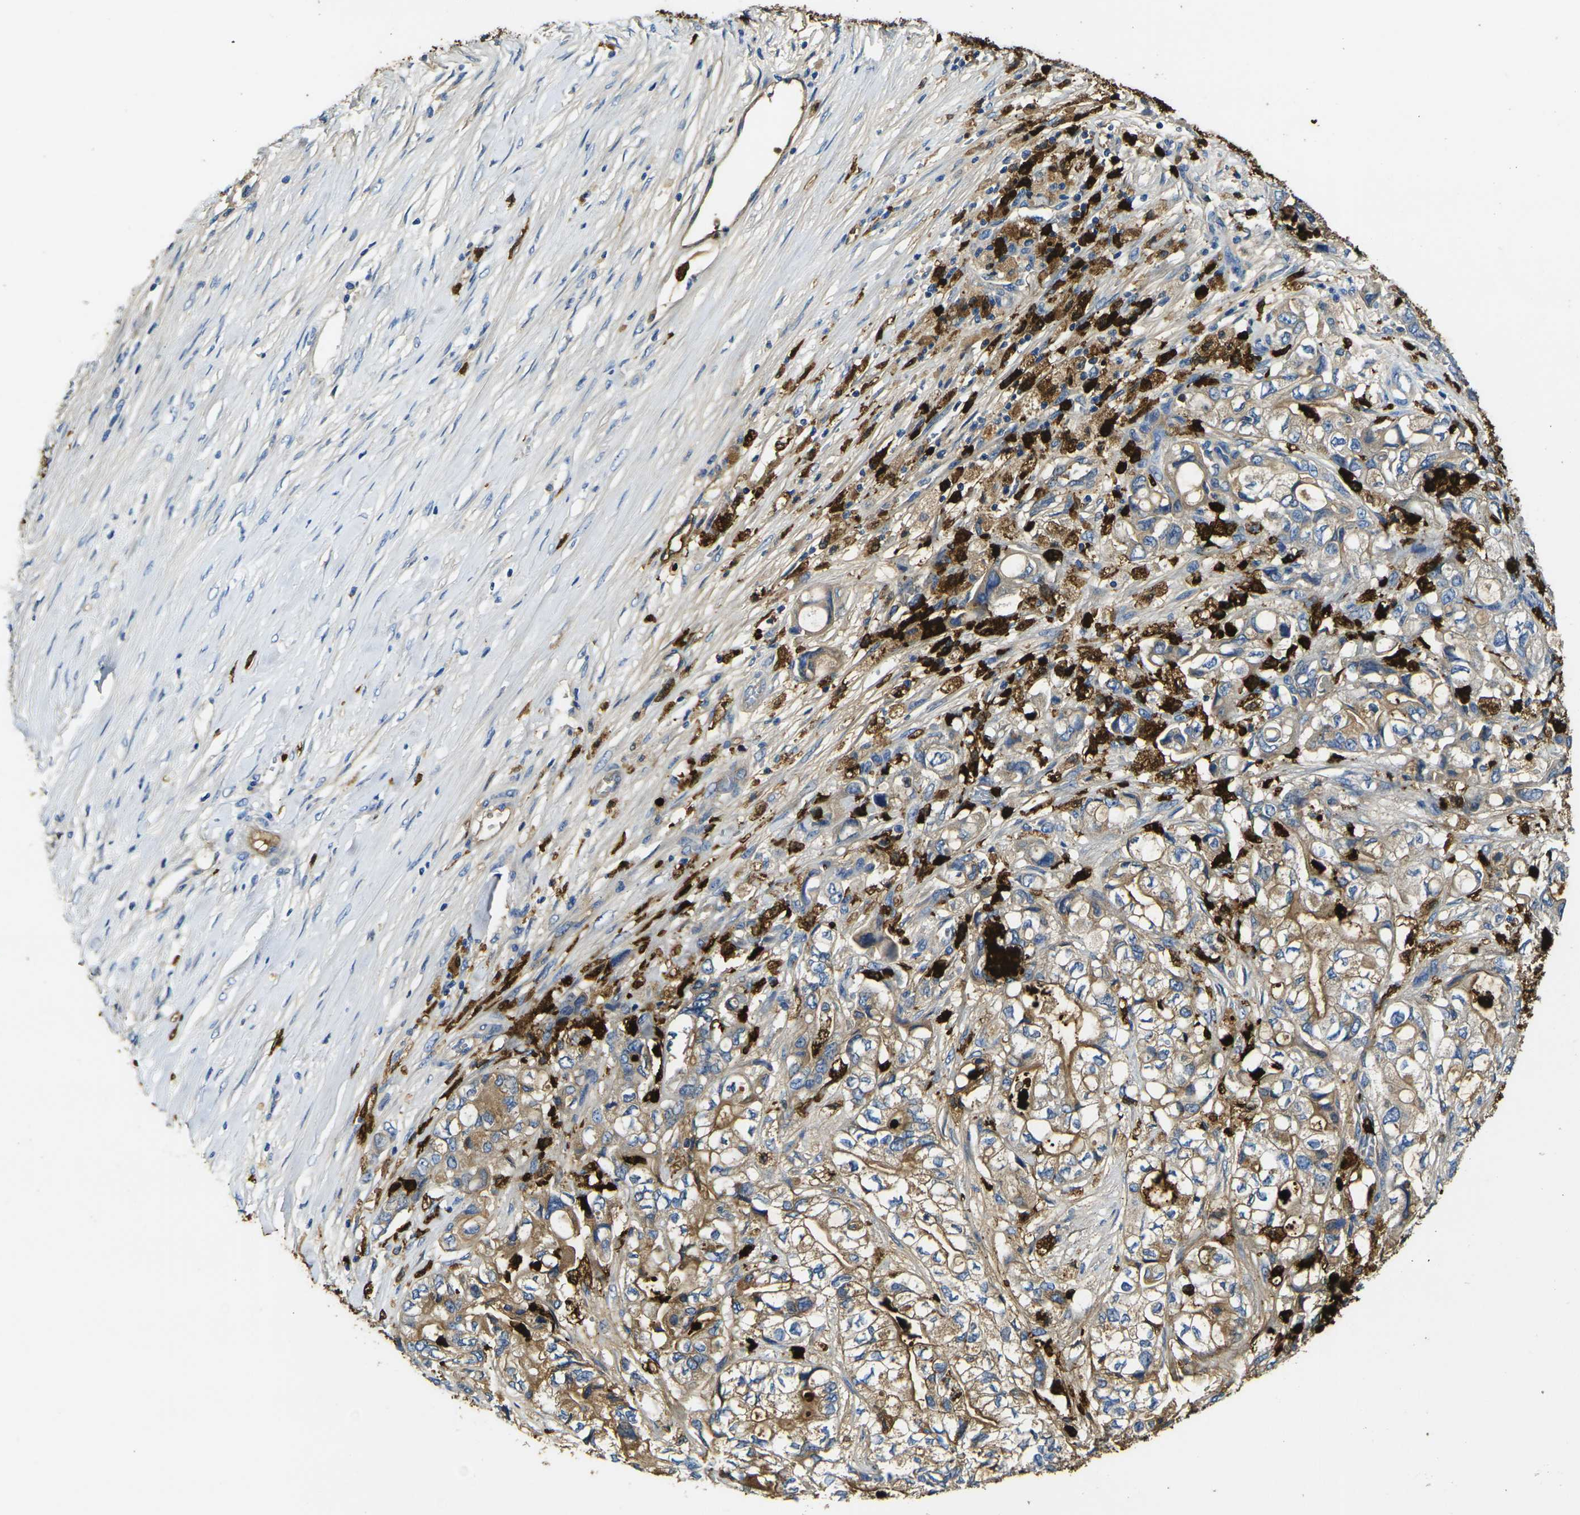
{"staining": {"intensity": "moderate", "quantity": ">75%", "location": "cytoplasmic/membranous"}, "tissue": "pancreatic cancer", "cell_type": "Tumor cells", "image_type": "cancer", "snomed": [{"axis": "morphology", "description": "Adenocarcinoma, NOS"}, {"axis": "topography", "description": "Pancreas"}], "caption": "Immunohistochemical staining of human pancreatic adenocarcinoma demonstrates medium levels of moderate cytoplasmic/membranous positivity in approximately >75% of tumor cells. (DAB (3,3'-diaminobenzidine) IHC with brightfield microscopy, high magnification).", "gene": "S100A9", "patient": {"sex": "male", "age": 79}}